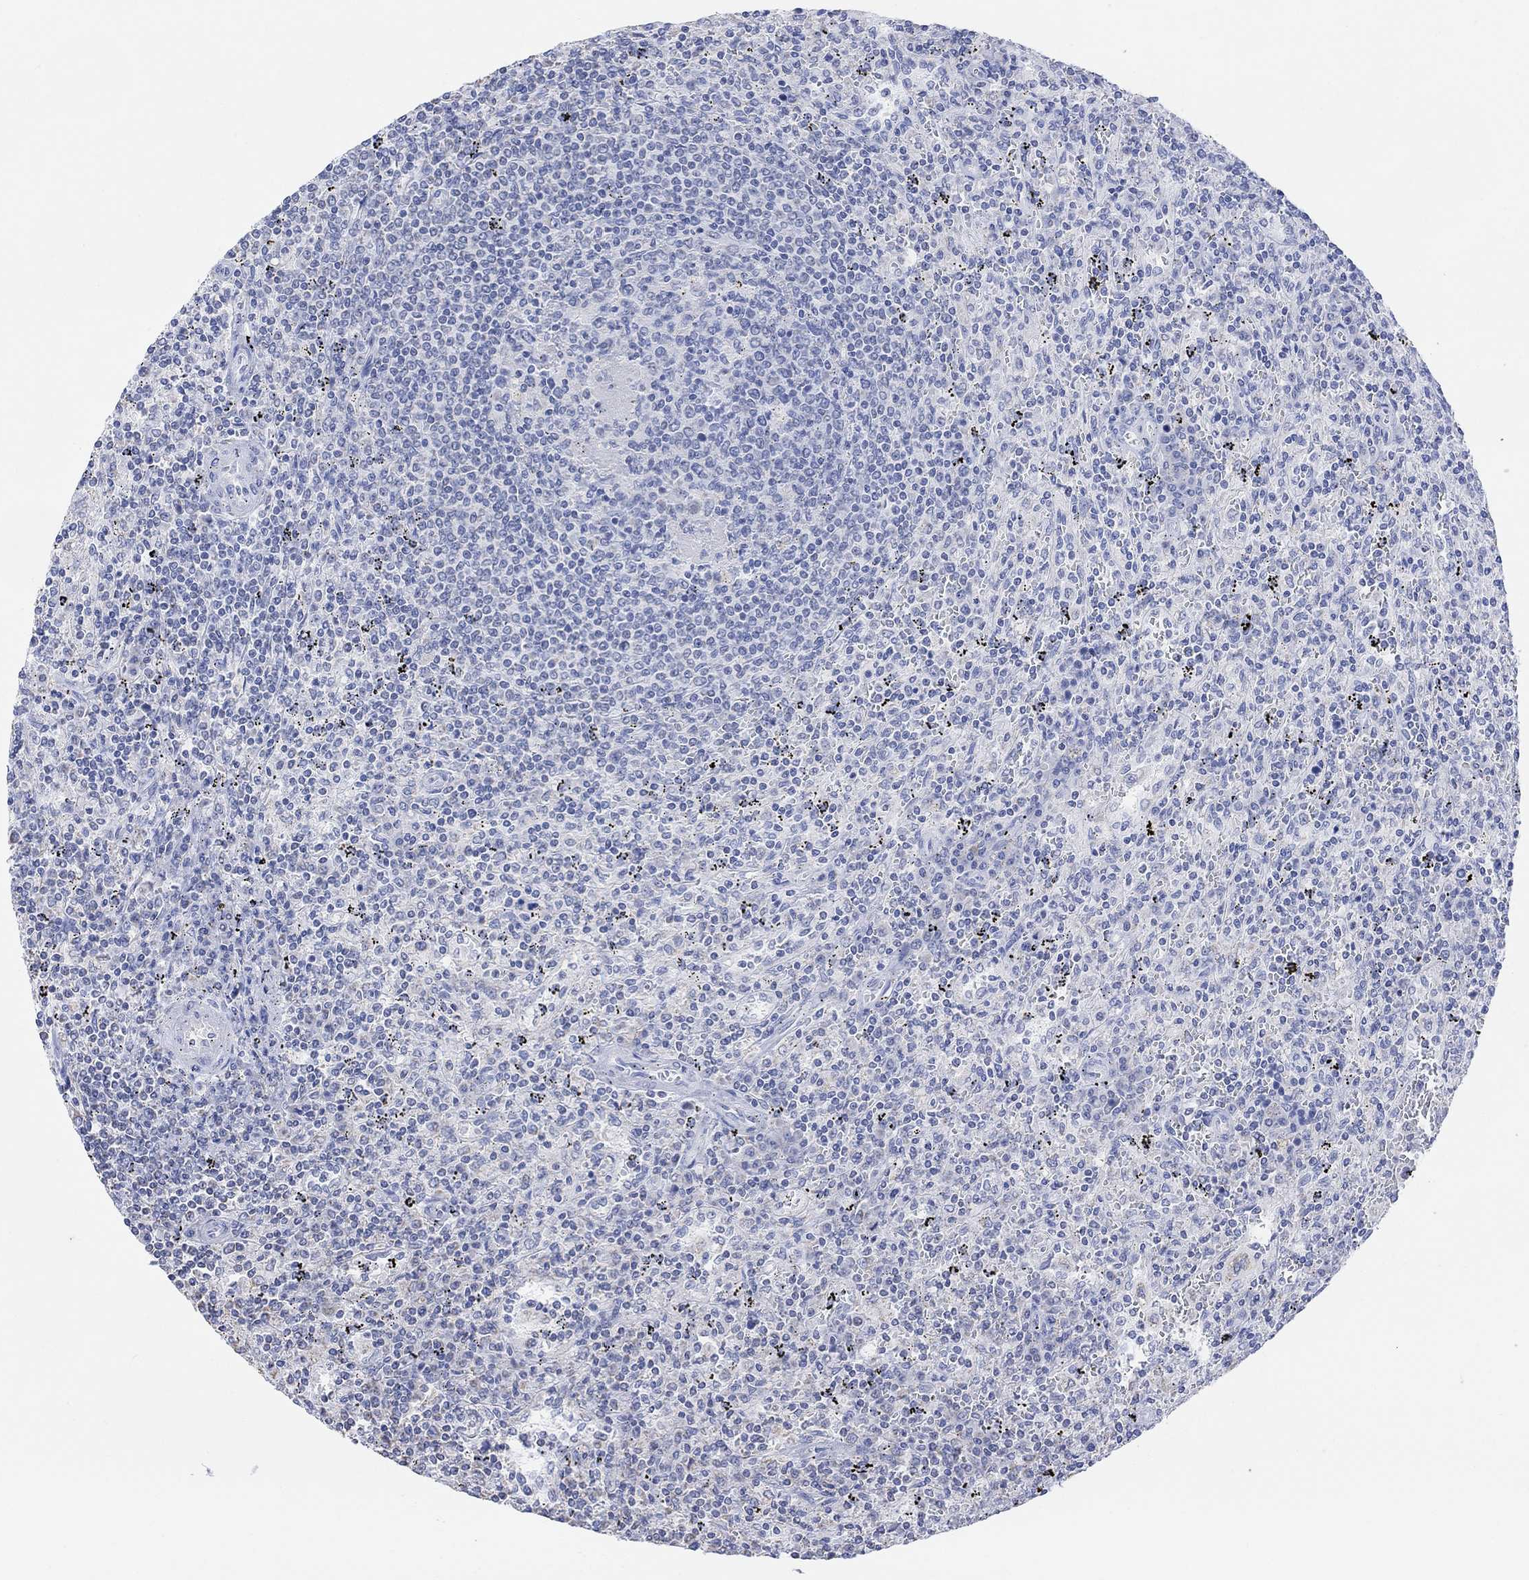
{"staining": {"intensity": "negative", "quantity": "none", "location": "none"}, "tissue": "lymphoma", "cell_type": "Tumor cells", "image_type": "cancer", "snomed": [{"axis": "morphology", "description": "Malignant lymphoma, non-Hodgkin's type, Low grade"}, {"axis": "topography", "description": "Spleen"}], "caption": "Tumor cells are negative for protein expression in human lymphoma.", "gene": "SYT12", "patient": {"sex": "male", "age": 62}}